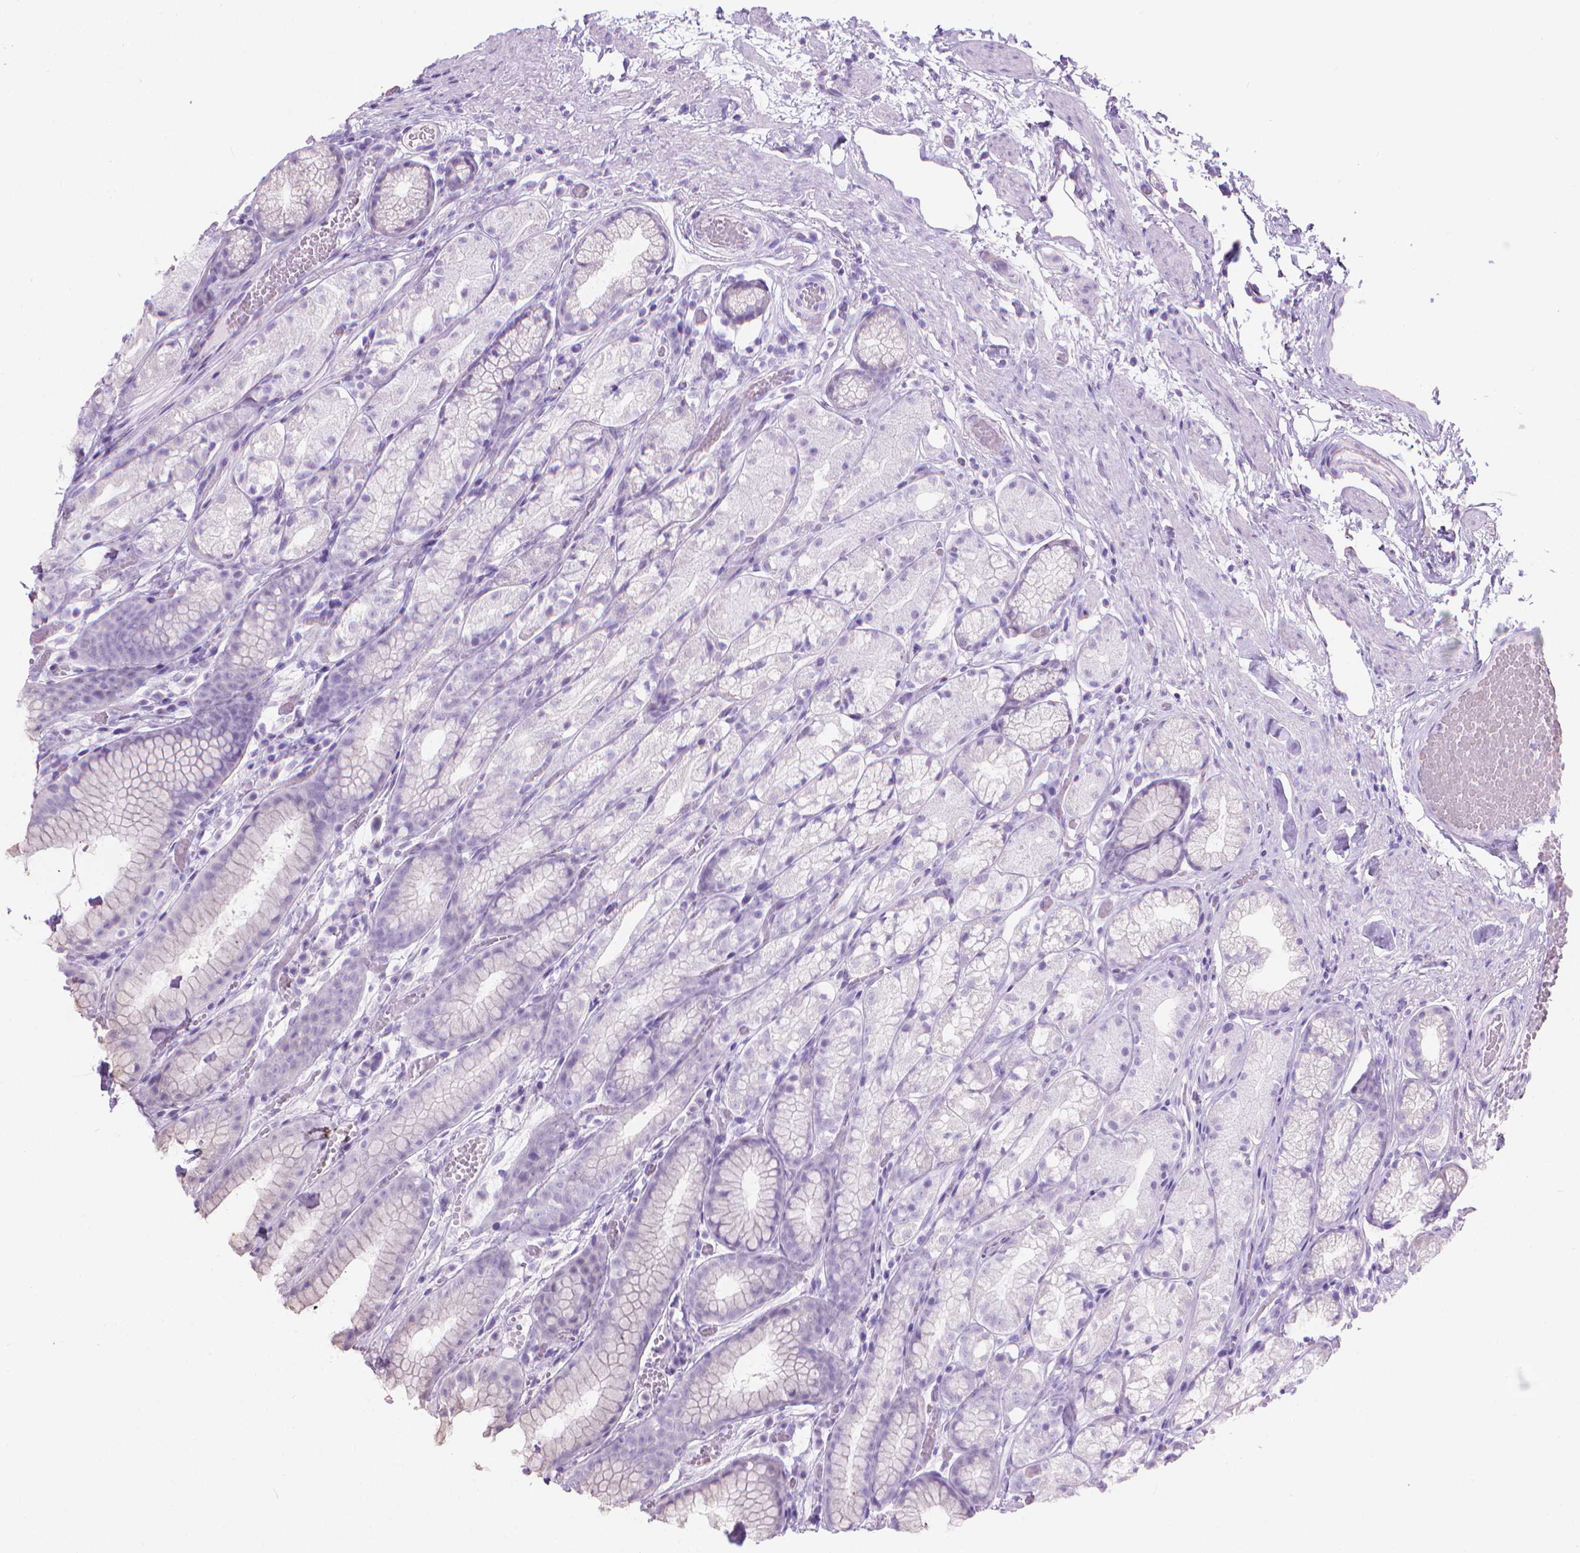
{"staining": {"intensity": "negative", "quantity": "none", "location": "none"}, "tissue": "stomach", "cell_type": "Glandular cells", "image_type": "normal", "snomed": [{"axis": "morphology", "description": "Normal tissue, NOS"}, {"axis": "topography", "description": "Stomach"}], "caption": "The micrograph displays no staining of glandular cells in unremarkable stomach.", "gene": "CFAP52", "patient": {"sex": "male", "age": 70}}